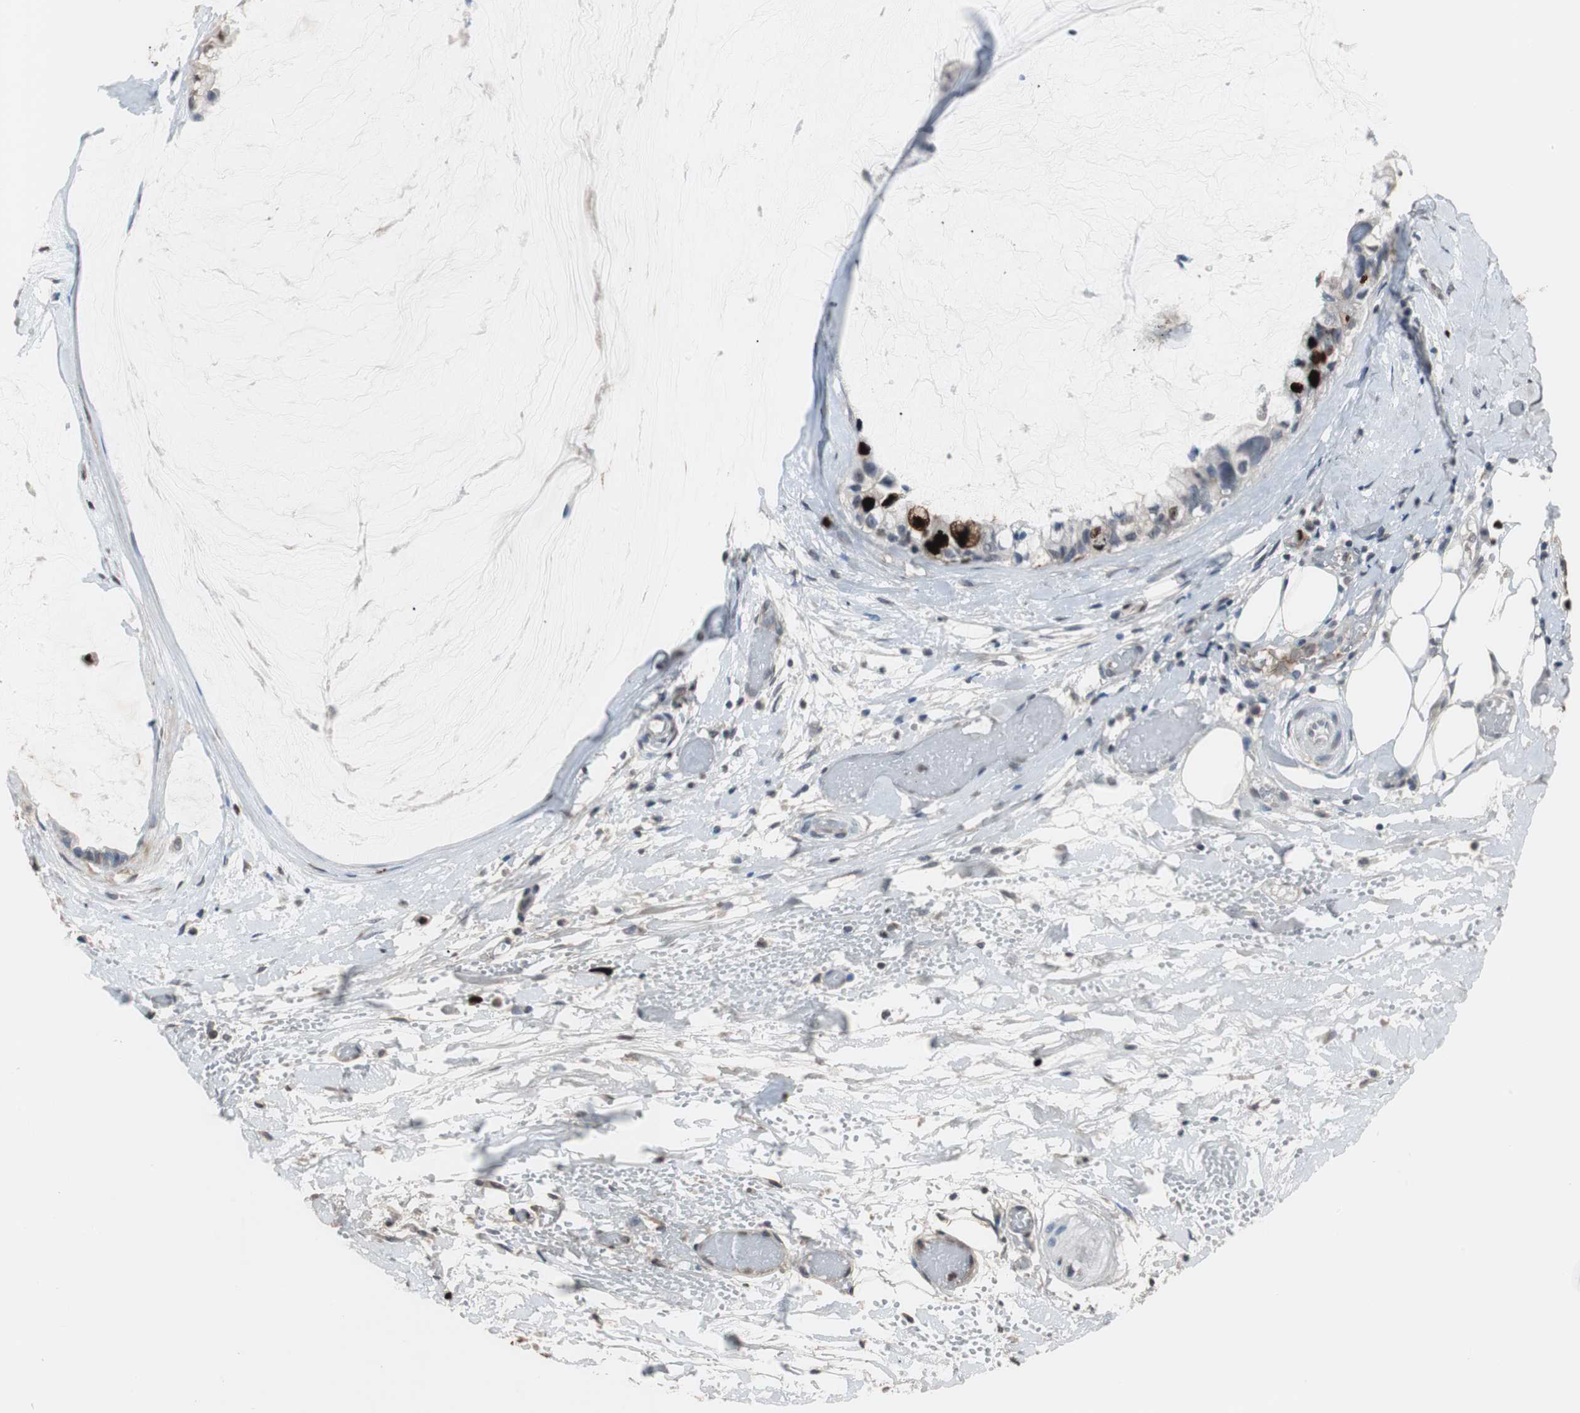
{"staining": {"intensity": "strong", "quantity": "25%-75%", "location": "nuclear"}, "tissue": "ovarian cancer", "cell_type": "Tumor cells", "image_type": "cancer", "snomed": [{"axis": "morphology", "description": "Cystadenocarcinoma, mucinous, NOS"}, {"axis": "topography", "description": "Ovary"}], "caption": "An image of ovarian cancer (mucinous cystadenocarcinoma) stained for a protein demonstrates strong nuclear brown staining in tumor cells. The protein of interest is shown in brown color, while the nuclei are stained blue.", "gene": "TOP2A", "patient": {"sex": "female", "age": 39}}